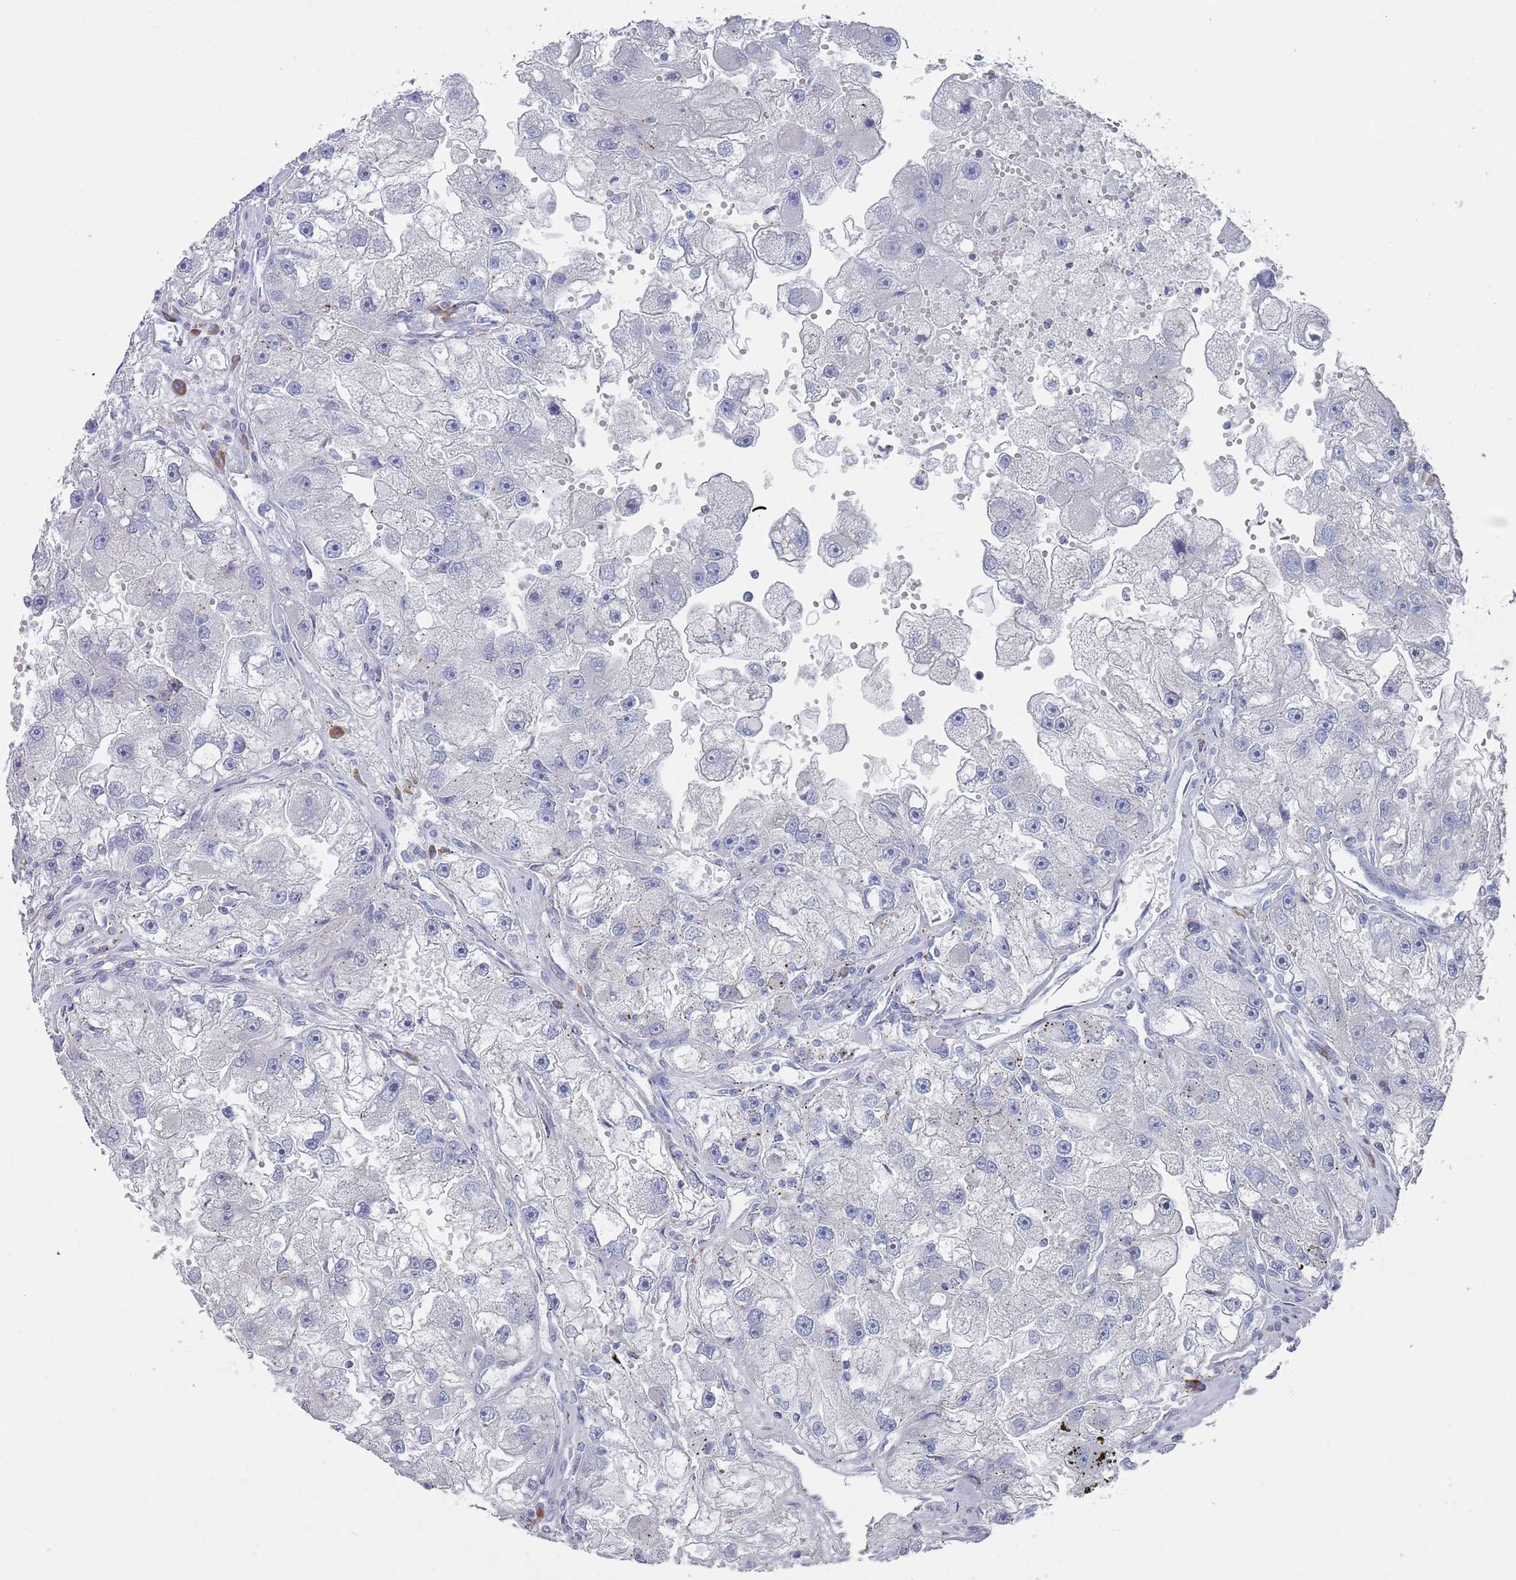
{"staining": {"intensity": "negative", "quantity": "none", "location": "none"}, "tissue": "renal cancer", "cell_type": "Tumor cells", "image_type": "cancer", "snomed": [{"axis": "morphology", "description": "Adenocarcinoma, NOS"}, {"axis": "topography", "description": "Kidney"}], "caption": "Immunohistochemistry (IHC) photomicrograph of human renal cancer (adenocarcinoma) stained for a protein (brown), which shows no expression in tumor cells.", "gene": "MAT1A", "patient": {"sex": "male", "age": 63}}